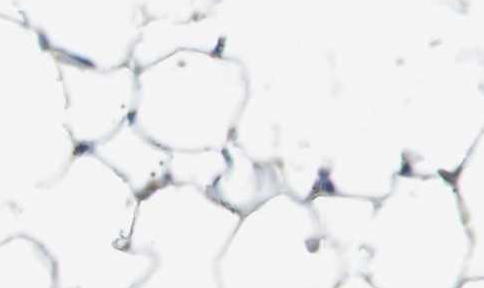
{"staining": {"intensity": "moderate", "quantity": "<25%", "location": "cytoplasmic/membranous"}, "tissue": "adipose tissue", "cell_type": "Adipocytes", "image_type": "normal", "snomed": [{"axis": "morphology", "description": "Normal tissue, NOS"}, {"axis": "topography", "description": "Breast"}, {"axis": "topography", "description": "Adipose tissue"}], "caption": "Adipose tissue stained with DAB immunohistochemistry shows low levels of moderate cytoplasmic/membranous staining in approximately <25% of adipocytes.", "gene": "VTN", "patient": {"sex": "female", "age": 25}}